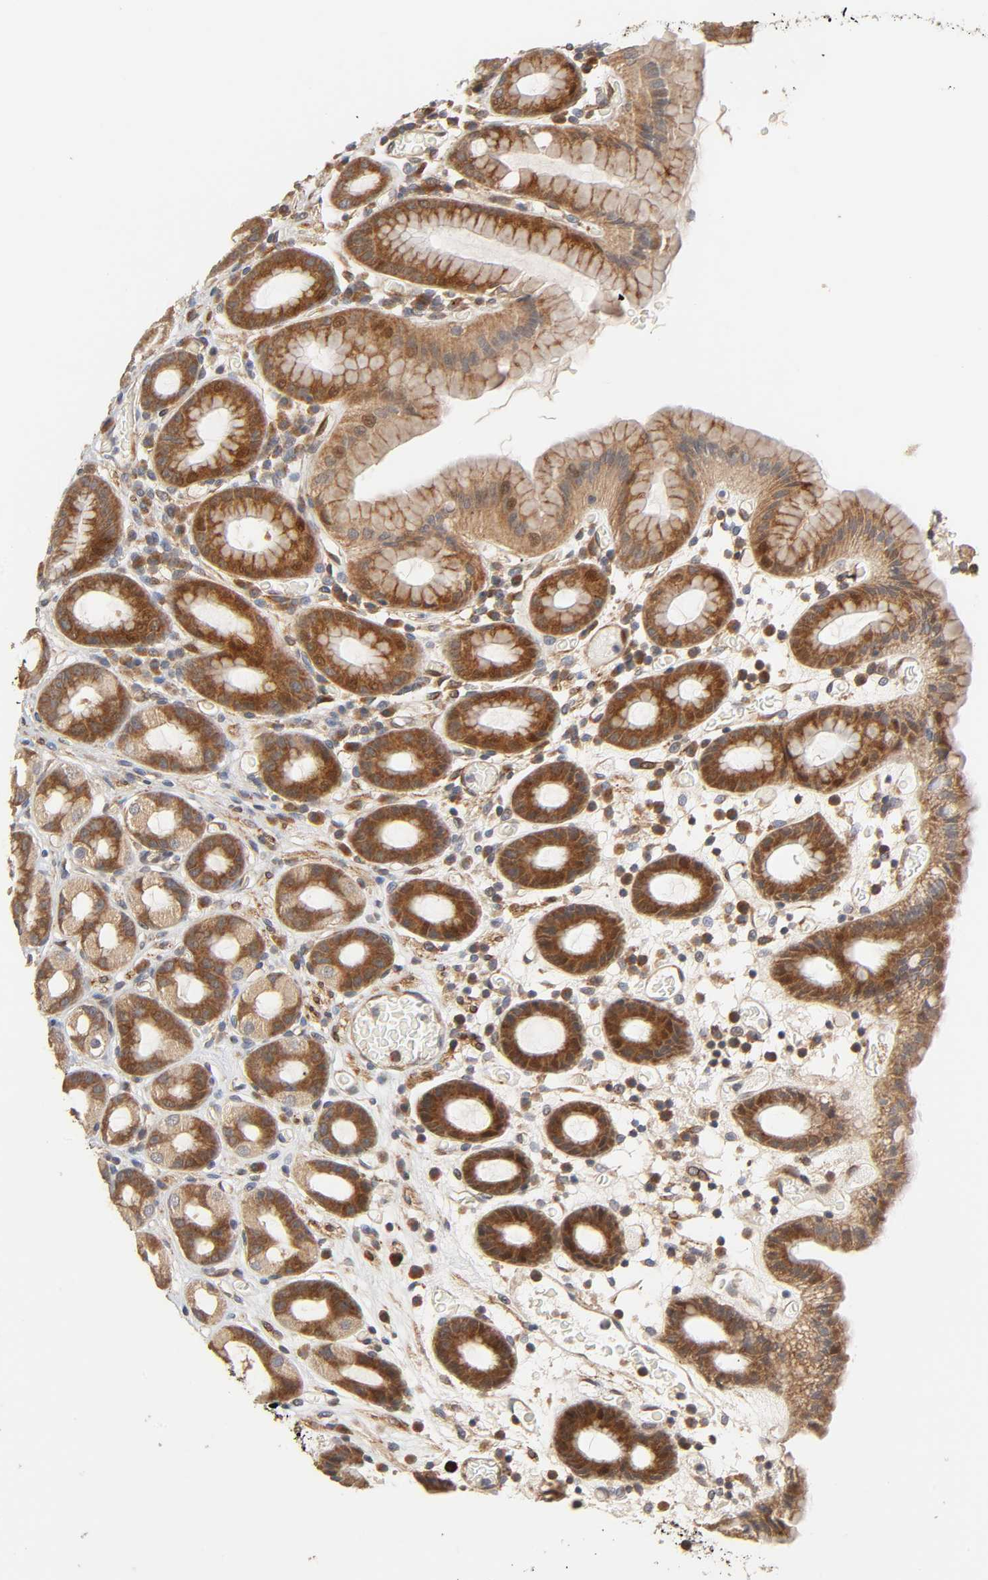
{"staining": {"intensity": "moderate", "quantity": ">75%", "location": "cytoplasmic/membranous,nuclear"}, "tissue": "stomach", "cell_type": "Glandular cells", "image_type": "normal", "snomed": [{"axis": "morphology", "description": "Normal tissue, NOS"}, {"axis": "topography", "description": "Stomach, upper"}], "caption": "High-power microscopy captured an IHC histopathology image of benign stomach, revealing moderate cytoplasmic/membranous,nuclear staining in about >75% of glandular cells. The staining is performed using DAB brown chromogen to label protein expression. The nuclei are counter-stained blue using hematoxylin.", "gene": "NEMF", "patient": {"sex": "male", "age": 68}}